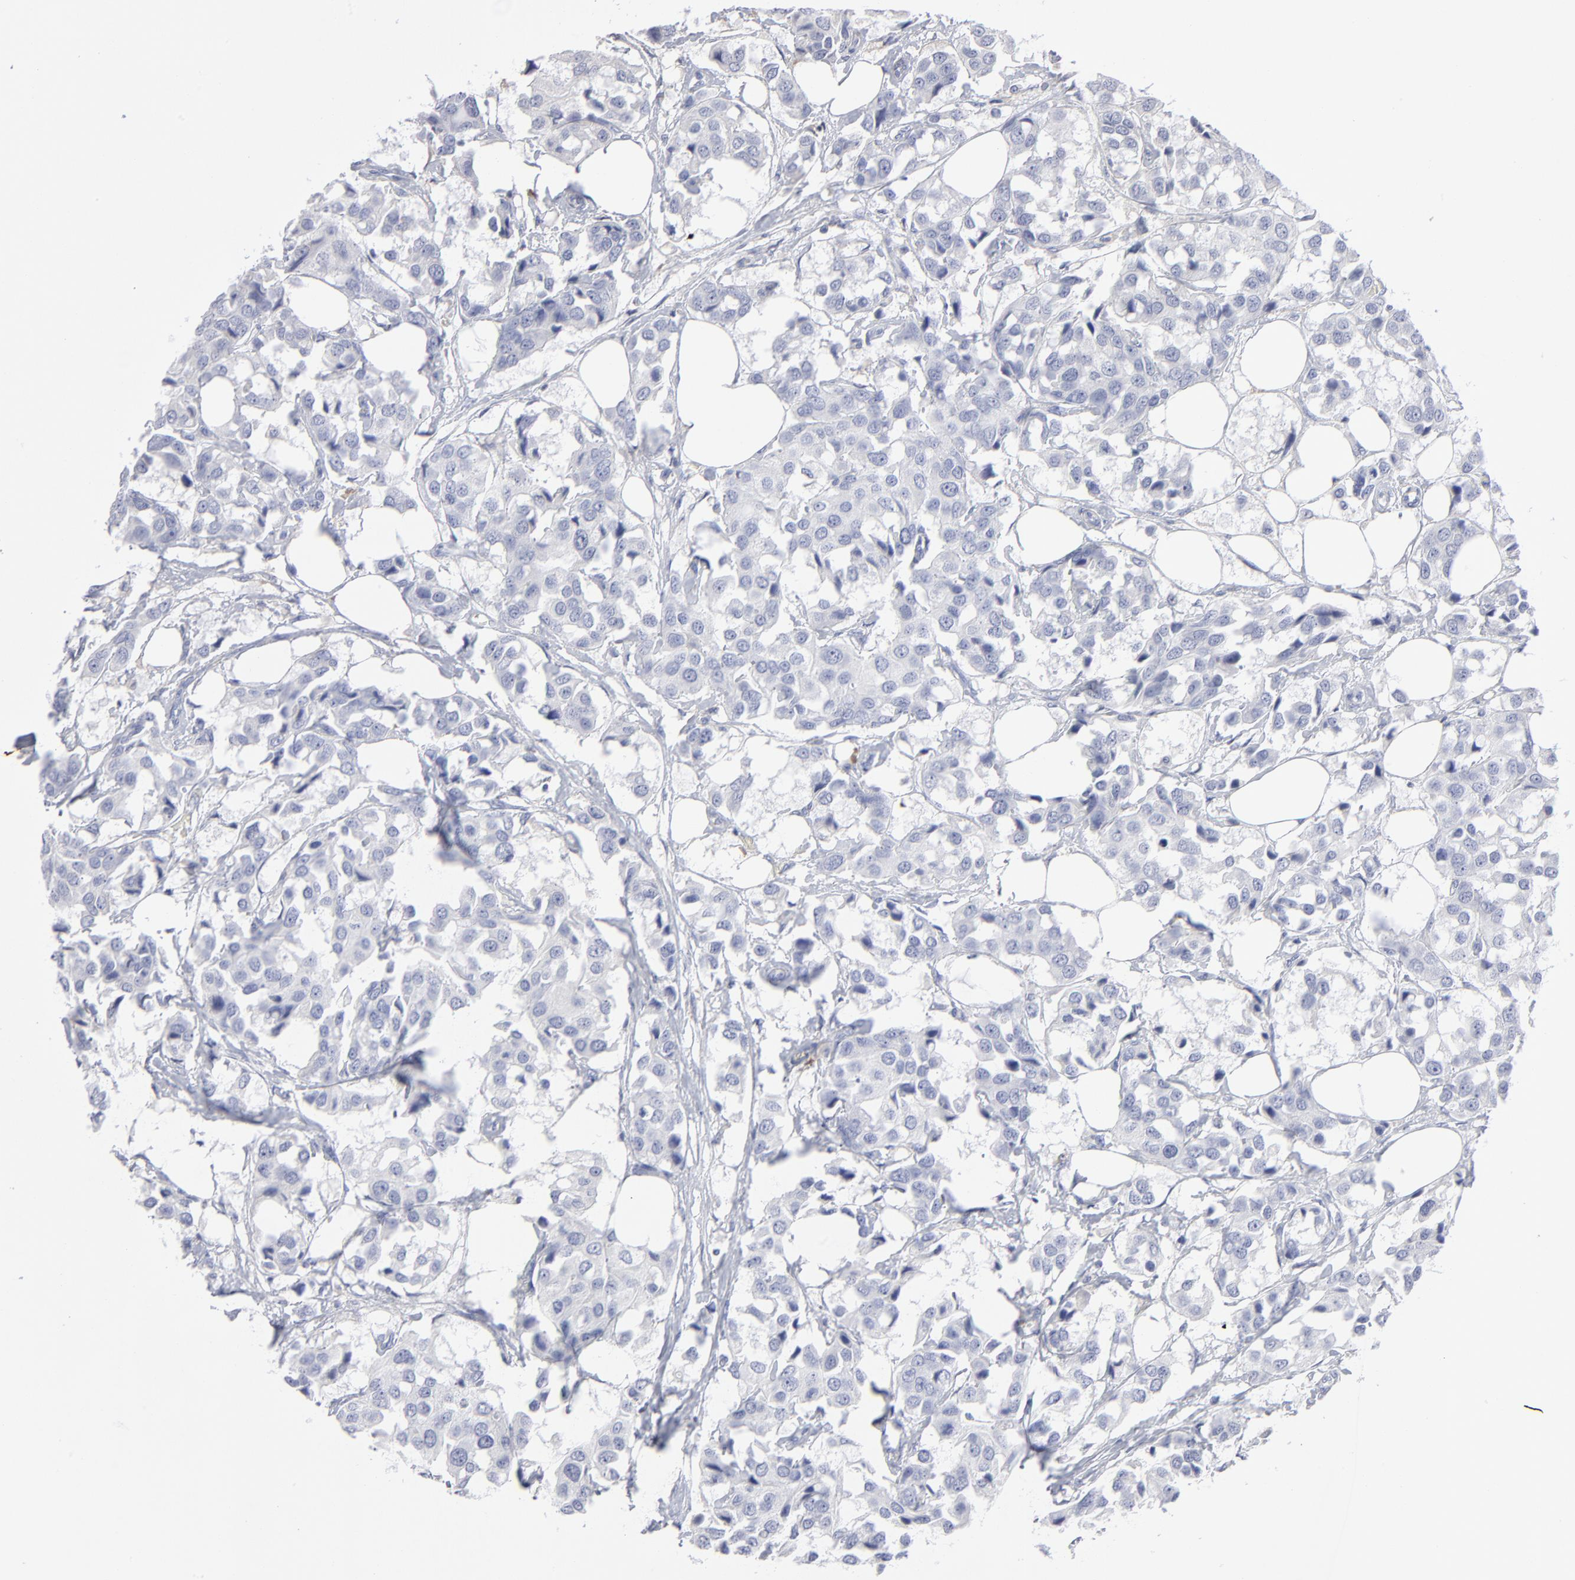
{"staining": {"intensity": "negative", "quantity": "none", "location": "none"}, "tissue": "breast cancer", "cell_type": "Tumor cells", "image_type": "cancer", "snomed": [{"axis": "morphology", "description": "Duct carcinoma"}, {"axis": "topography", "description": "Breast"}], "caption": "A high-resolution photomicrograph shows immunohistochemistry staining of breast cancer (invasive ductal carcinoma), which demonstrates no significant positivity in tumor cells.", "gene": "LAT2", "patient": {"sex": "female", "age": 80}}